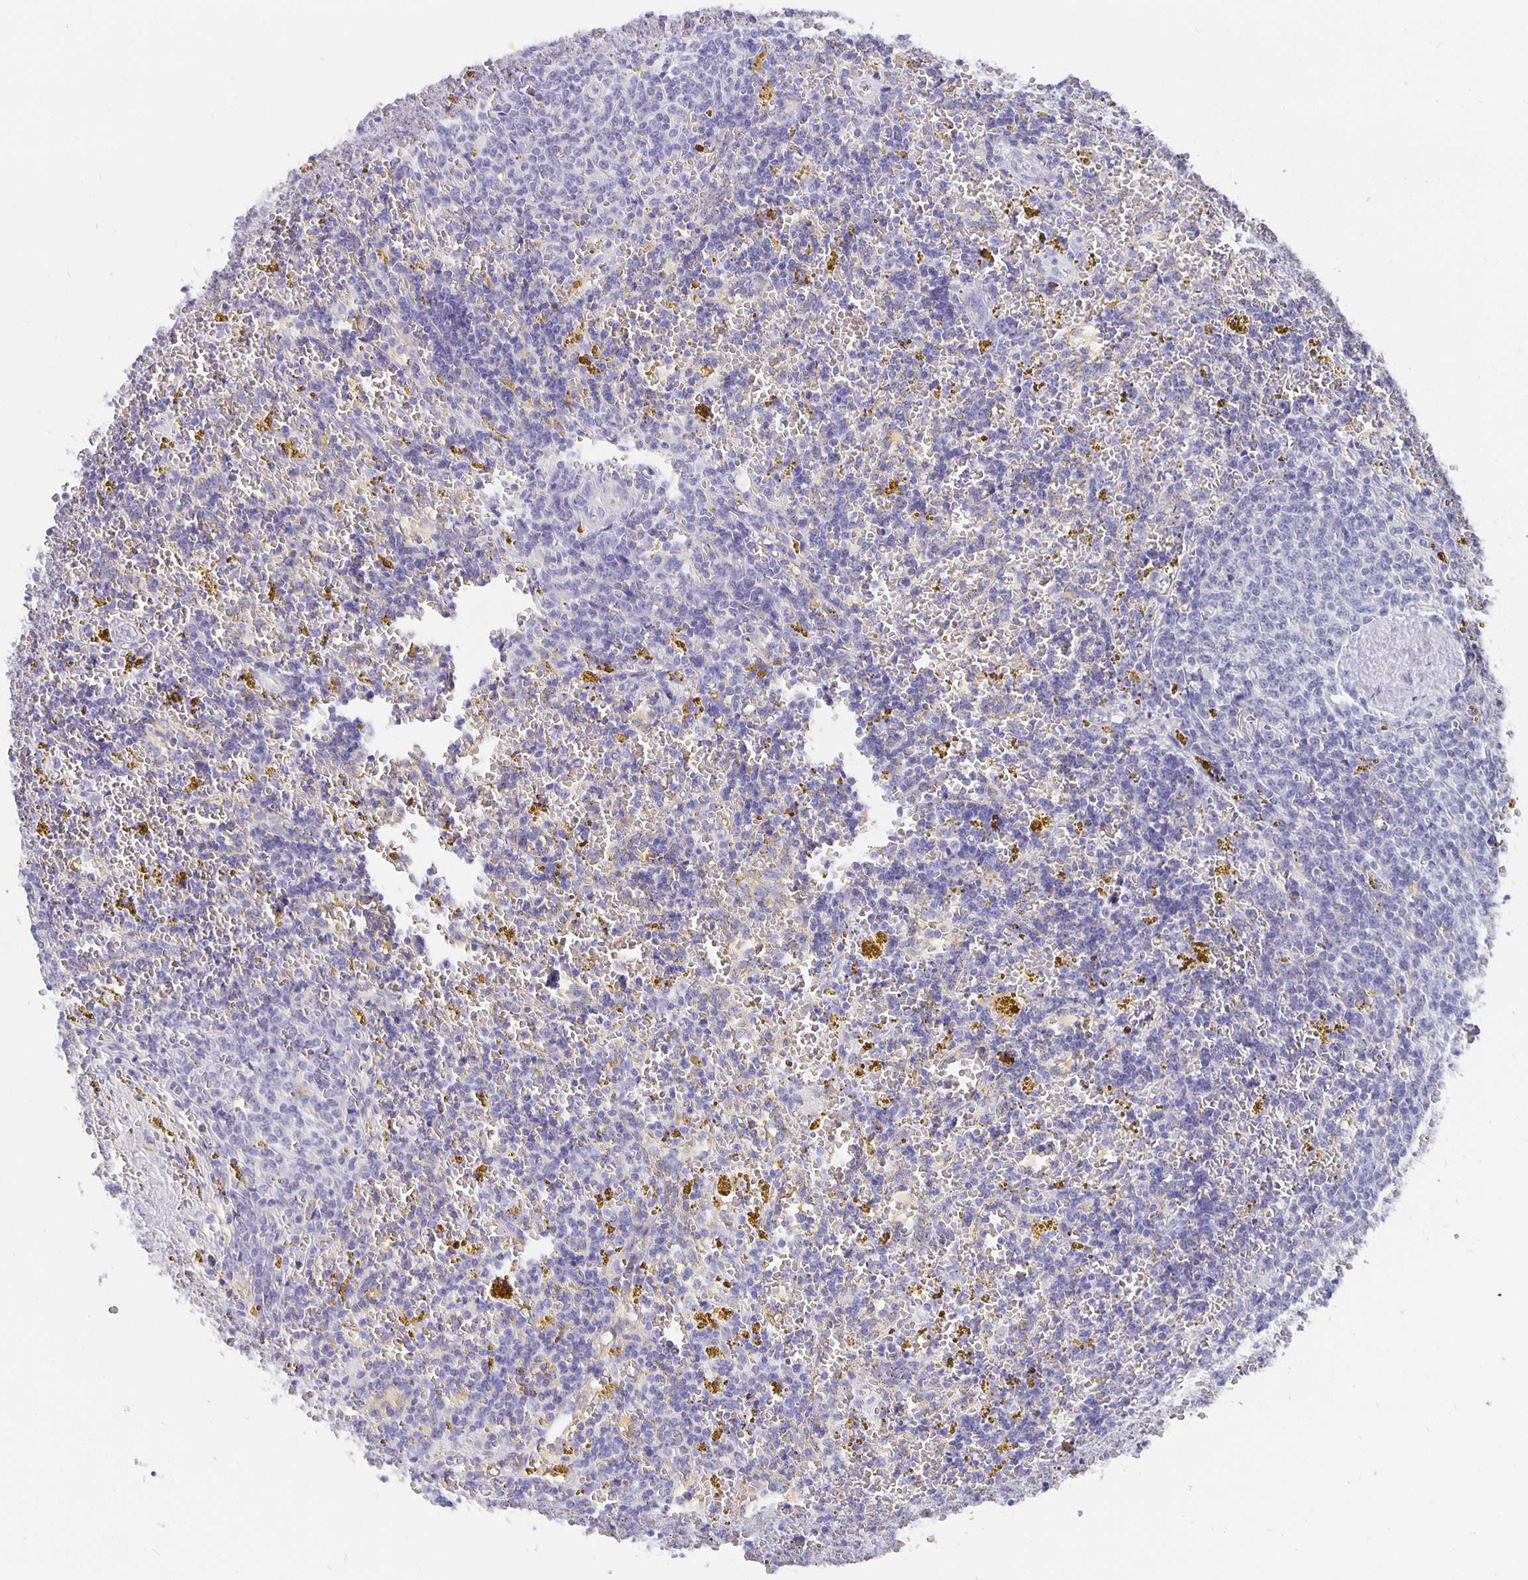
{"staining": {"intensity": "negative", "quantity": "none", "location": "none"}, "tissue": "lymphoma", "cell_type": "Tumor cells", "image_type": "cancer", "snomed": [{"axis": "morphology", "description": "Malignant lymphoma, non-Hodgkin's type, Low grade"}, {"axis": "topography", "description": "Spleen"}, {"axis": "topography", "description": "Lymph node"}], "caption": "High magnification brightfield microscopy of lymphoma stained with DAB (3,3'-diaminobenzidine) (brown) and counterstained with hematoxylin (blue): tumor cells show no significant staining.", "gene": "CFAP74", "patient": {"sex": "female", "age": 66}}